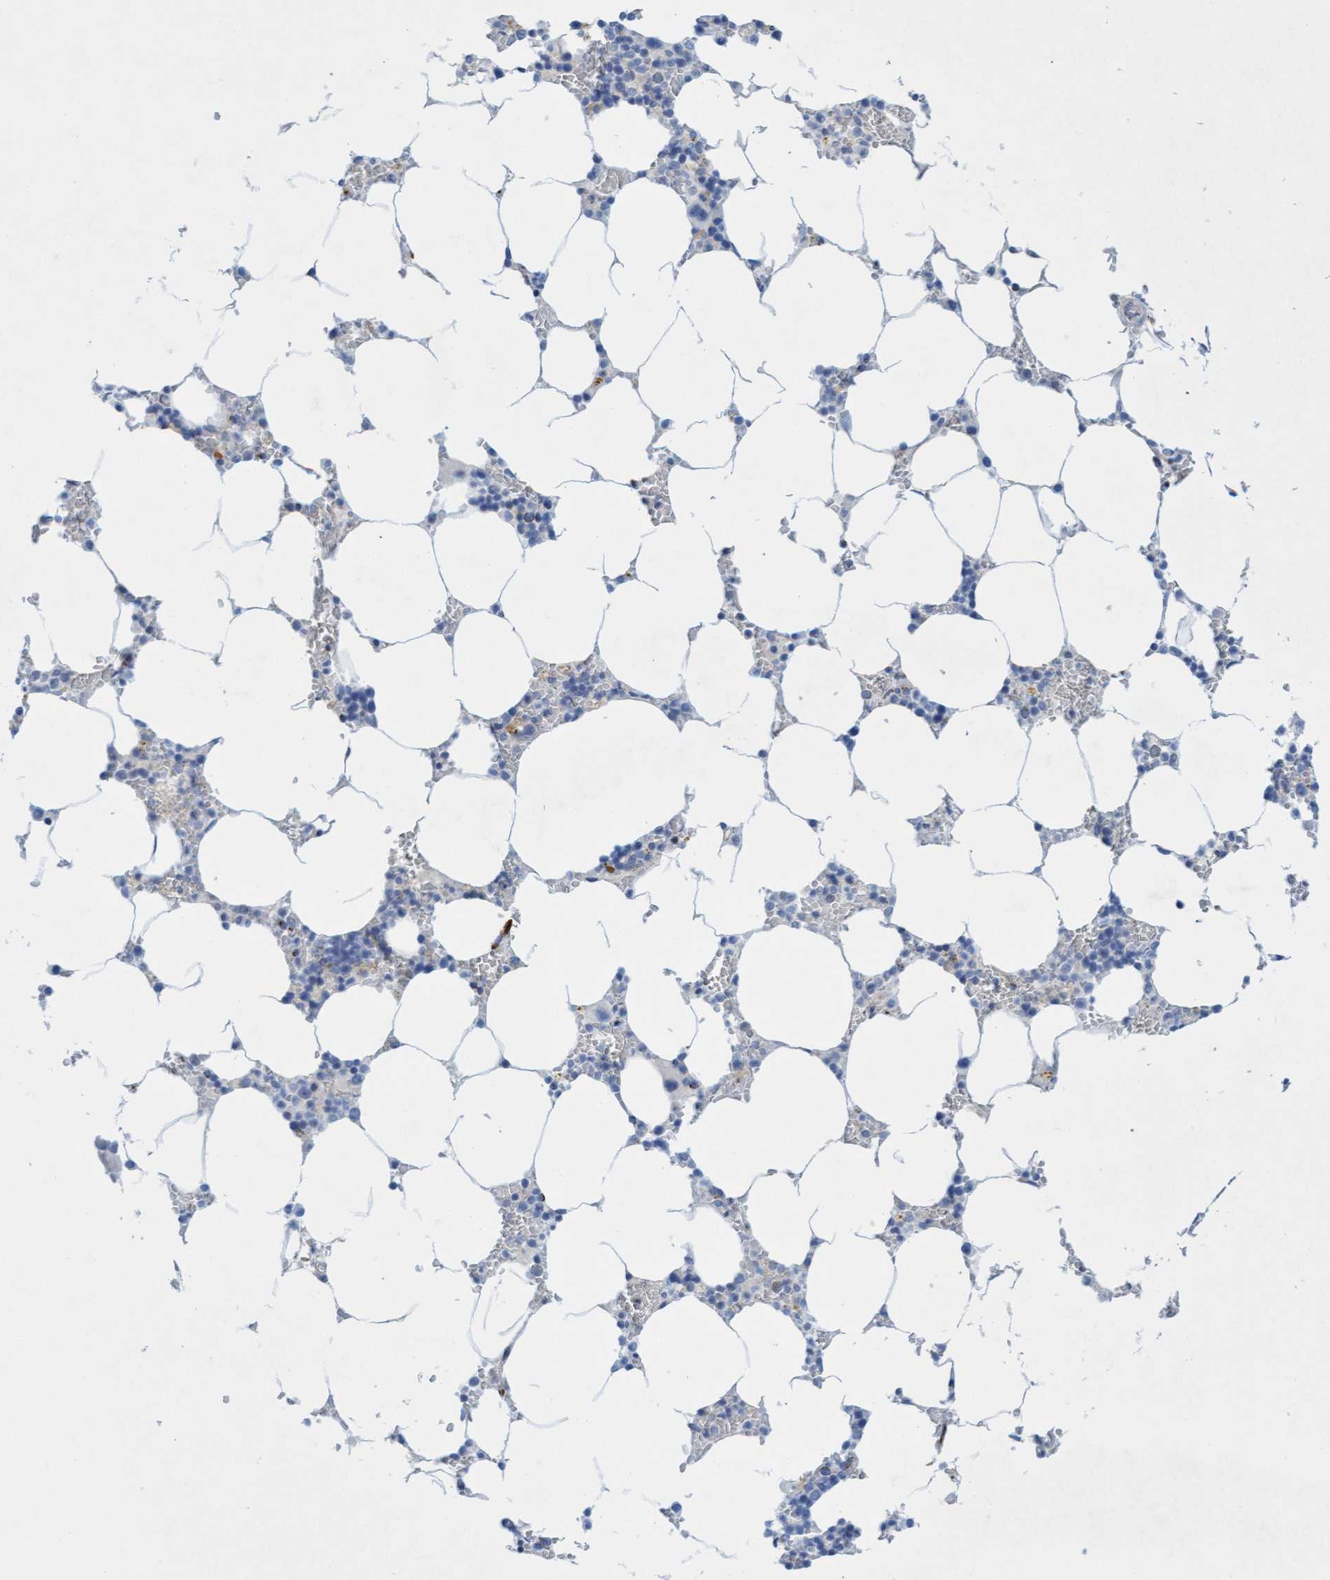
{"staining": {"intensity": "weak", "quantity": "<25%", "location": "cytoplasmic/membranous"}, "tissue": "bone marrow", "cell_type": "Hematopoietic cells", "image_type": "normal", "snomed": [{"axis": "morphology", "description": "Normal tissue, NOS"}, {"axis": "topography", "description": "Bone marrow"}], "caption": "Image shows no protein staining in hematopoietic cells of benign bone marrow.", "gene": "SGSH", "patient": {"sex": "male", "age": 70}}